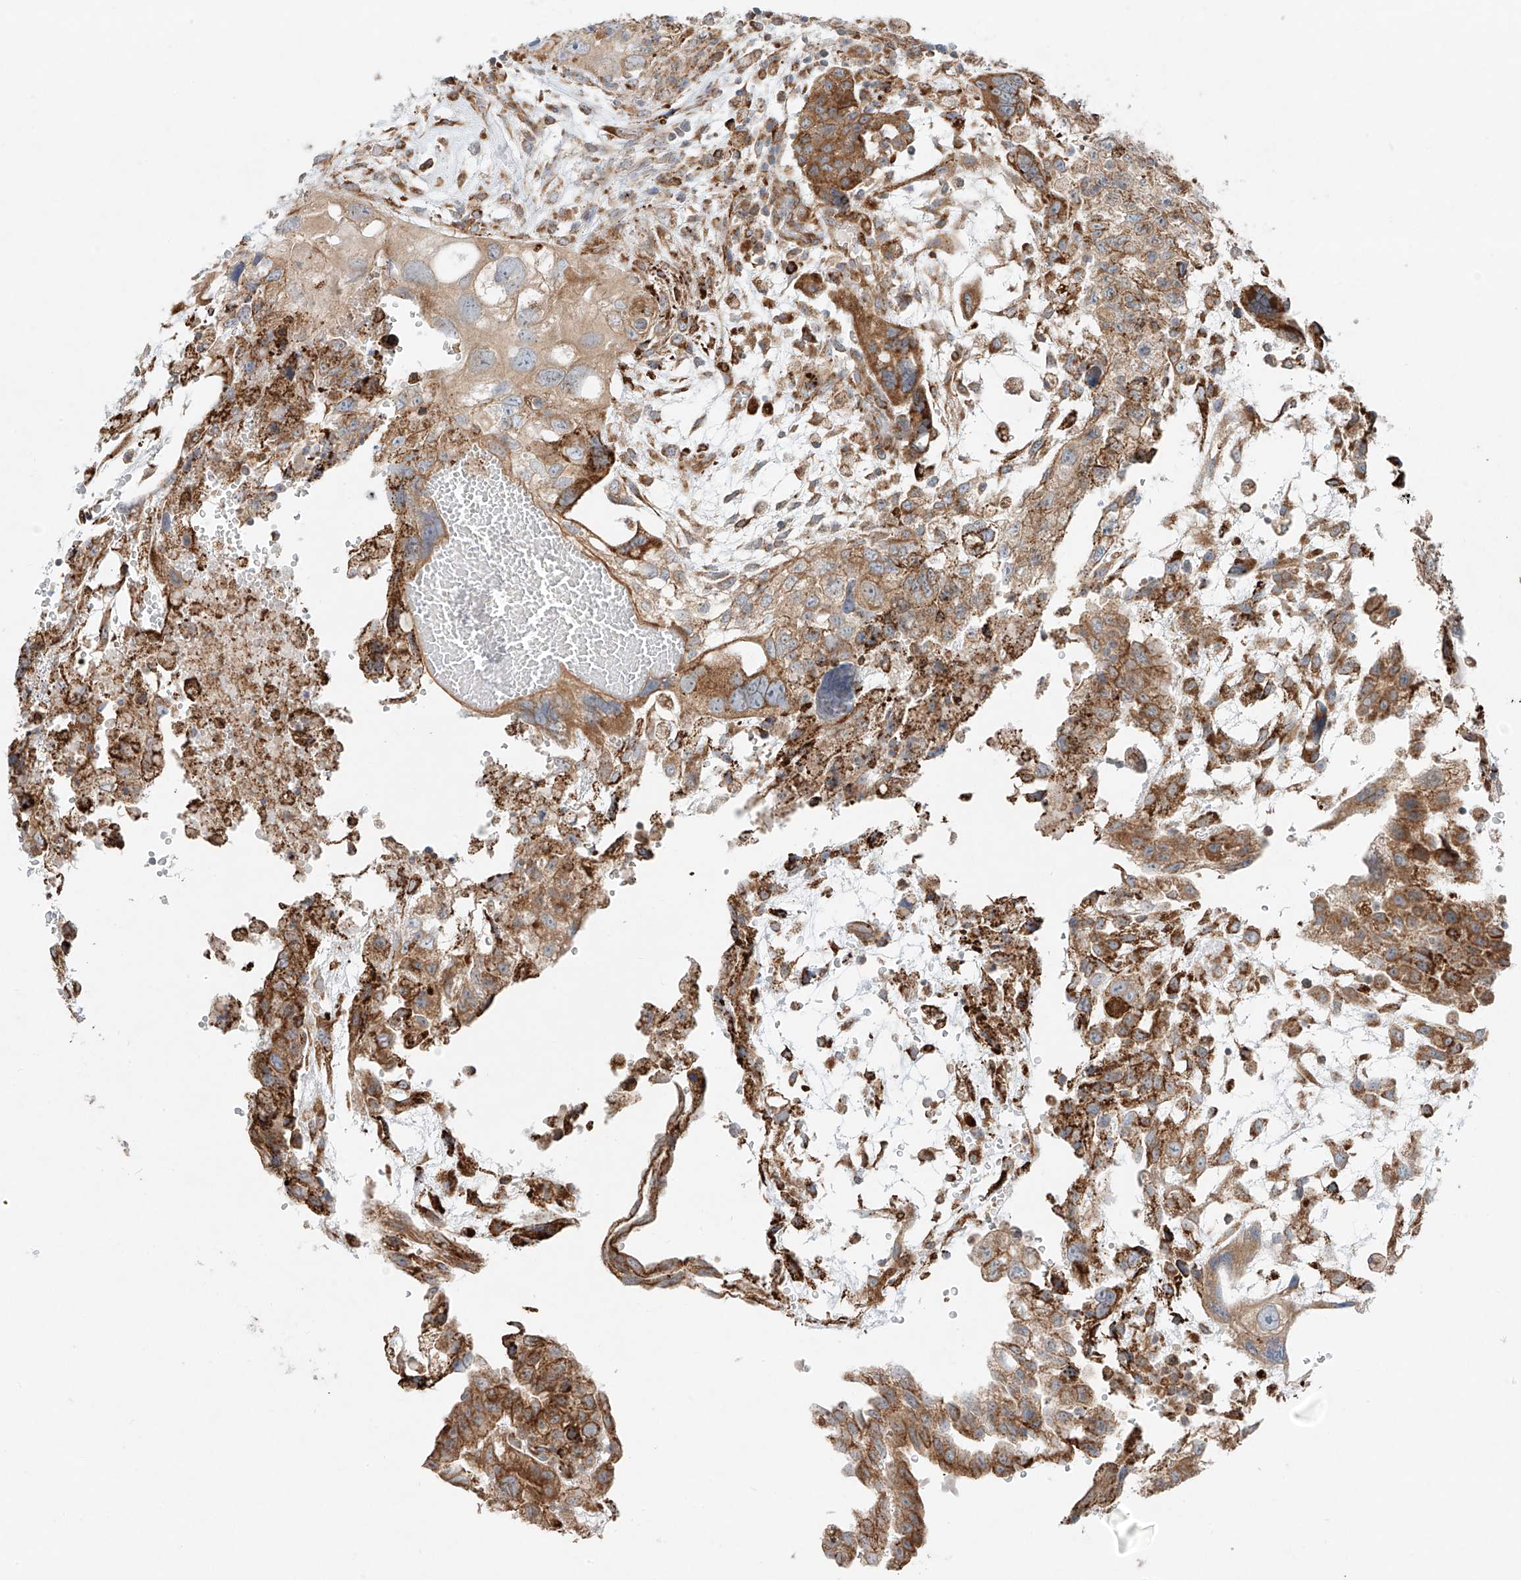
{"staining": {"intensity": "moderate", "quantity": ">75%", "location": "cytoplasmic/membranous"}, "tissue": "testis cancer", "cell_type": "Tumor cells", "image_type": "cancer", "snomed": [{"axis": "morphology", "description": "Carcinoma, Embryonal, NOS"}, {"axis": "topography", "description": "Testis"}], "caption": "Immunohistochemistry (DAB) staining of testis embryonal carcinoma shows moderate cytoplasmic/membranous protein staining in approximately >75% of tumor cells.", "gene": "EIPR1", "patient": {"sex": "male", "age": 36}}